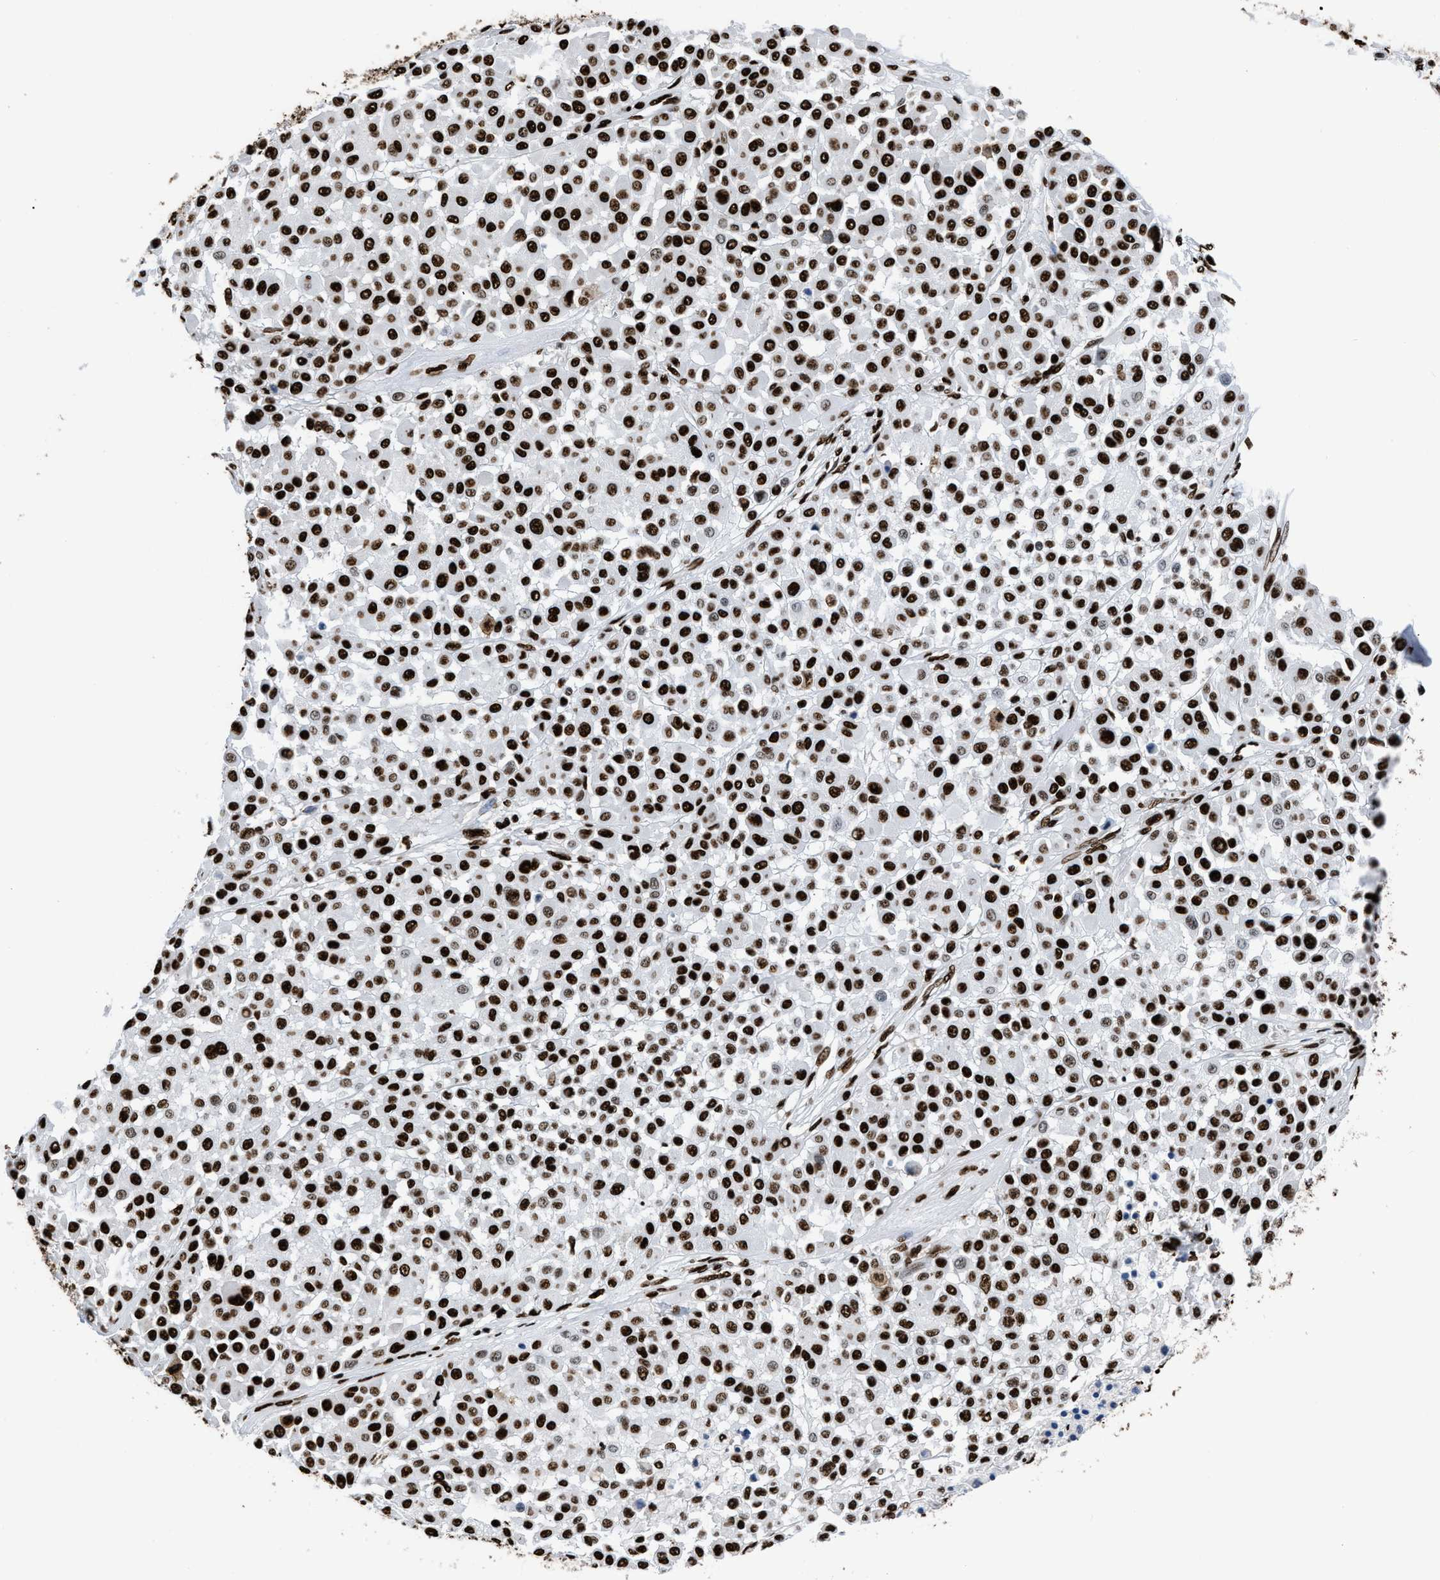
{"staining": {"intensity": "strong", "quantity": ">75%", "location": "nuclear"}, "tissue": "melanoma", "cell_type": "Tumor cells", "image_type": "cancer", "snomed": [{"axis": "morphology", "description": "Malignant melanoma, Metastatic site"}, {"axis": "topography", "description": "Soft tissue"}], "caption": "This histopathology image shows malignant melanoma (metastatic site) stained with IHC to label a protein in brown. The nuclear of tumor cells show strong positivity for the protein. Nuclei are counter-stained blue.", "gene": "HNRNPM", "patient": {"sex": "male", "age": 41}}